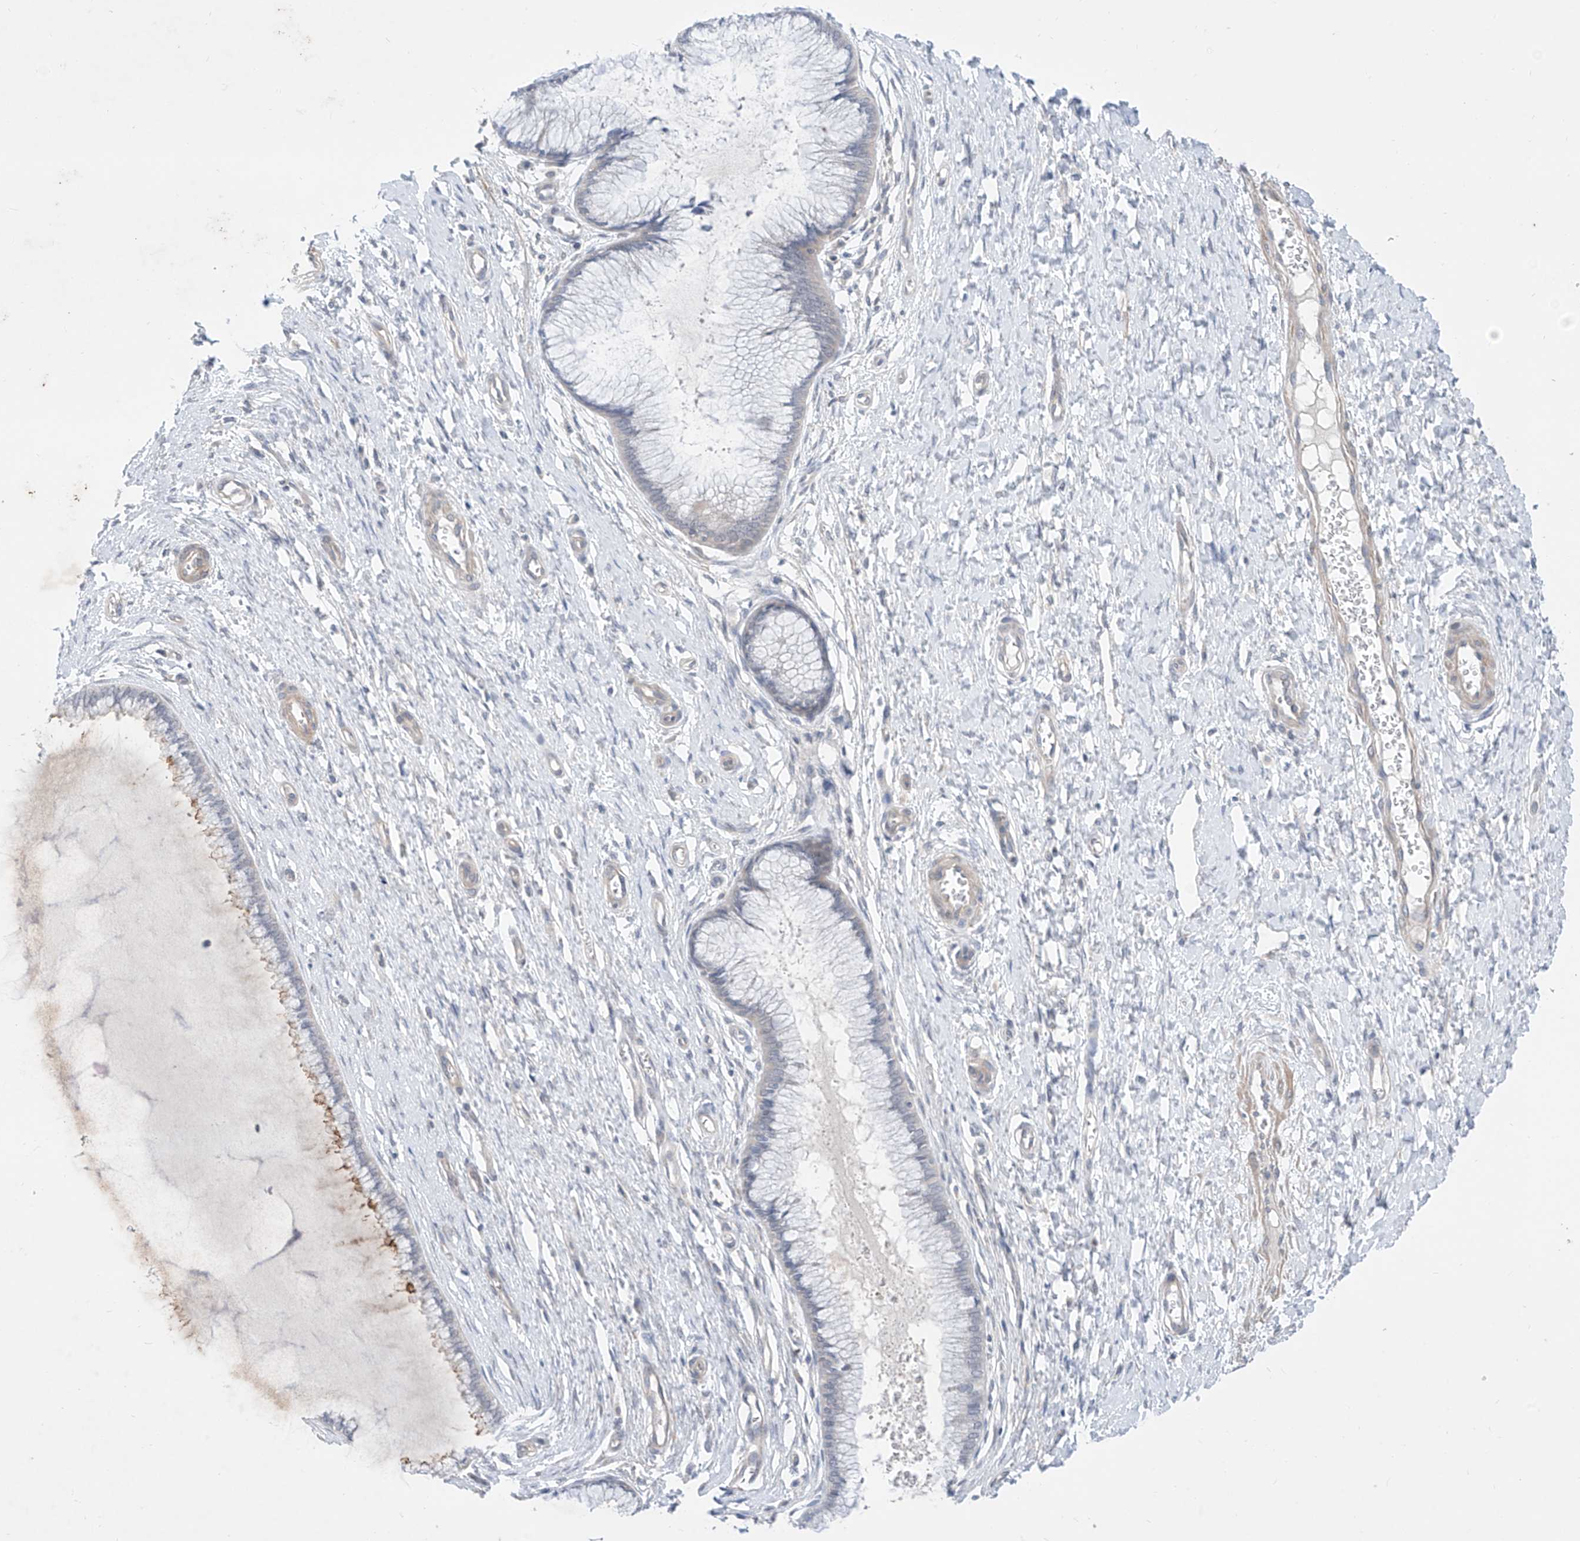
{"staining": {"intensity": "negative", "quantity": "none", "location": "none"}, "tissue": "cervix", "cell_type": "Glandular cells", "image_type": "normal", "snomed": [{"axis": "morphology", "description": "Normal tissue, NOS"}, {"axis": "topography", "description": "Cervix"}], "caption": "This histopathology image is of normal cervix stained with IHC to label a protein in brown with the nuclei are counter-stained blue. There is no expression in glandular cells. The staining was performed using DAB (3,3'-diaminobenzidine) to visualize the protein expression in brown, while the nuclei were stained in blue with hematoxylin (Magnification: 20x).", "gene": "ABLIM2", "patient": {"sex": "female", "age": 55}}